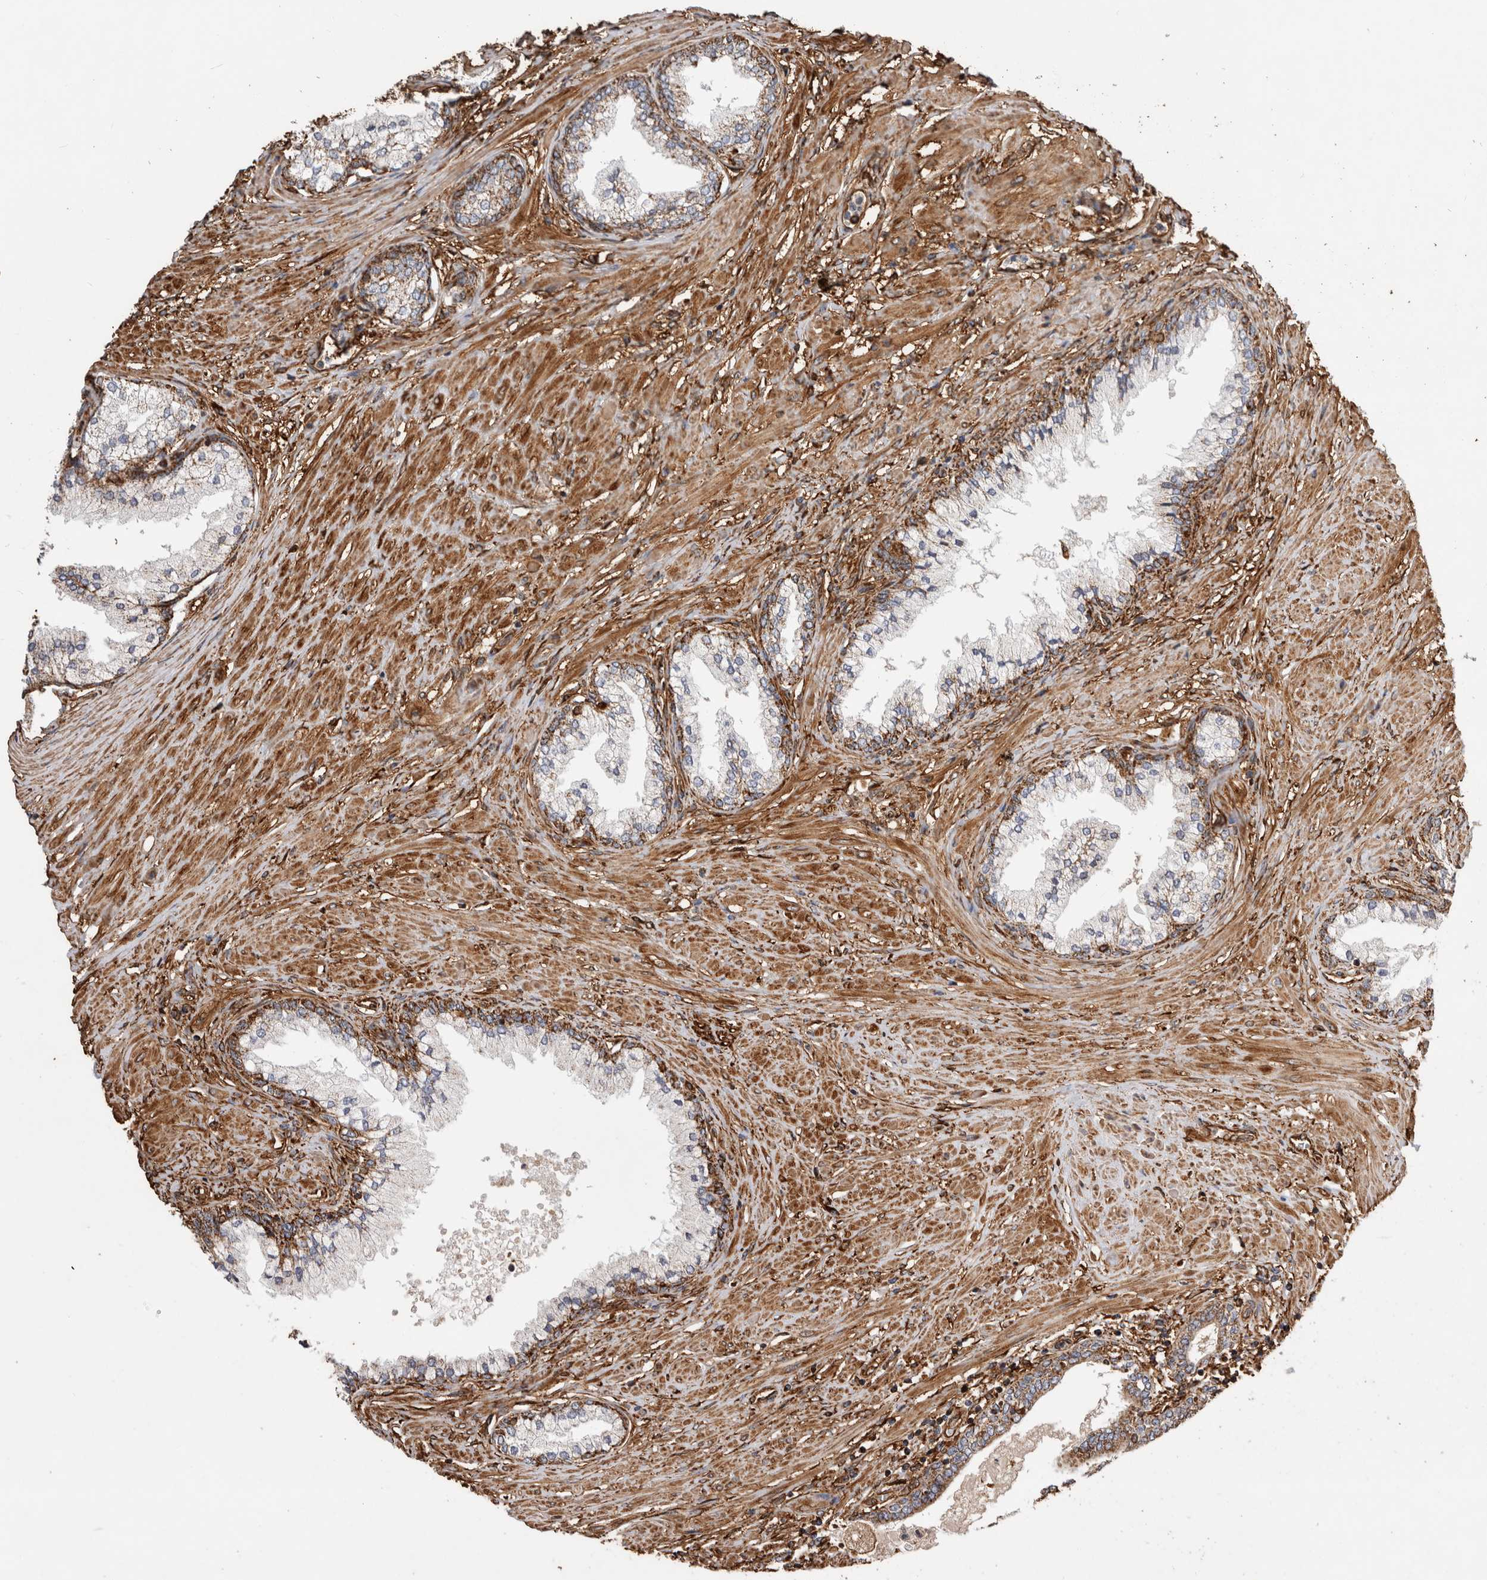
{"staining": {"intensity": "moderate", "quantity": ">75%", "location": "cytoplasmic/membranous"}, "tissue": "prostate cancer", "cell_type": "Tumor cells", "image_type": "cancer", "snomed": [{"axis": "morphology", "description": "Adenocarcinoma, High grade"}, {"axis": "topography", "description": "Prostate"}], "caption": "Prostate cancer stained with a protein marker displays moderate staining in tumor cells.", "gene": "ZNF397", "patient": {"sex": "male", "age": 61}}